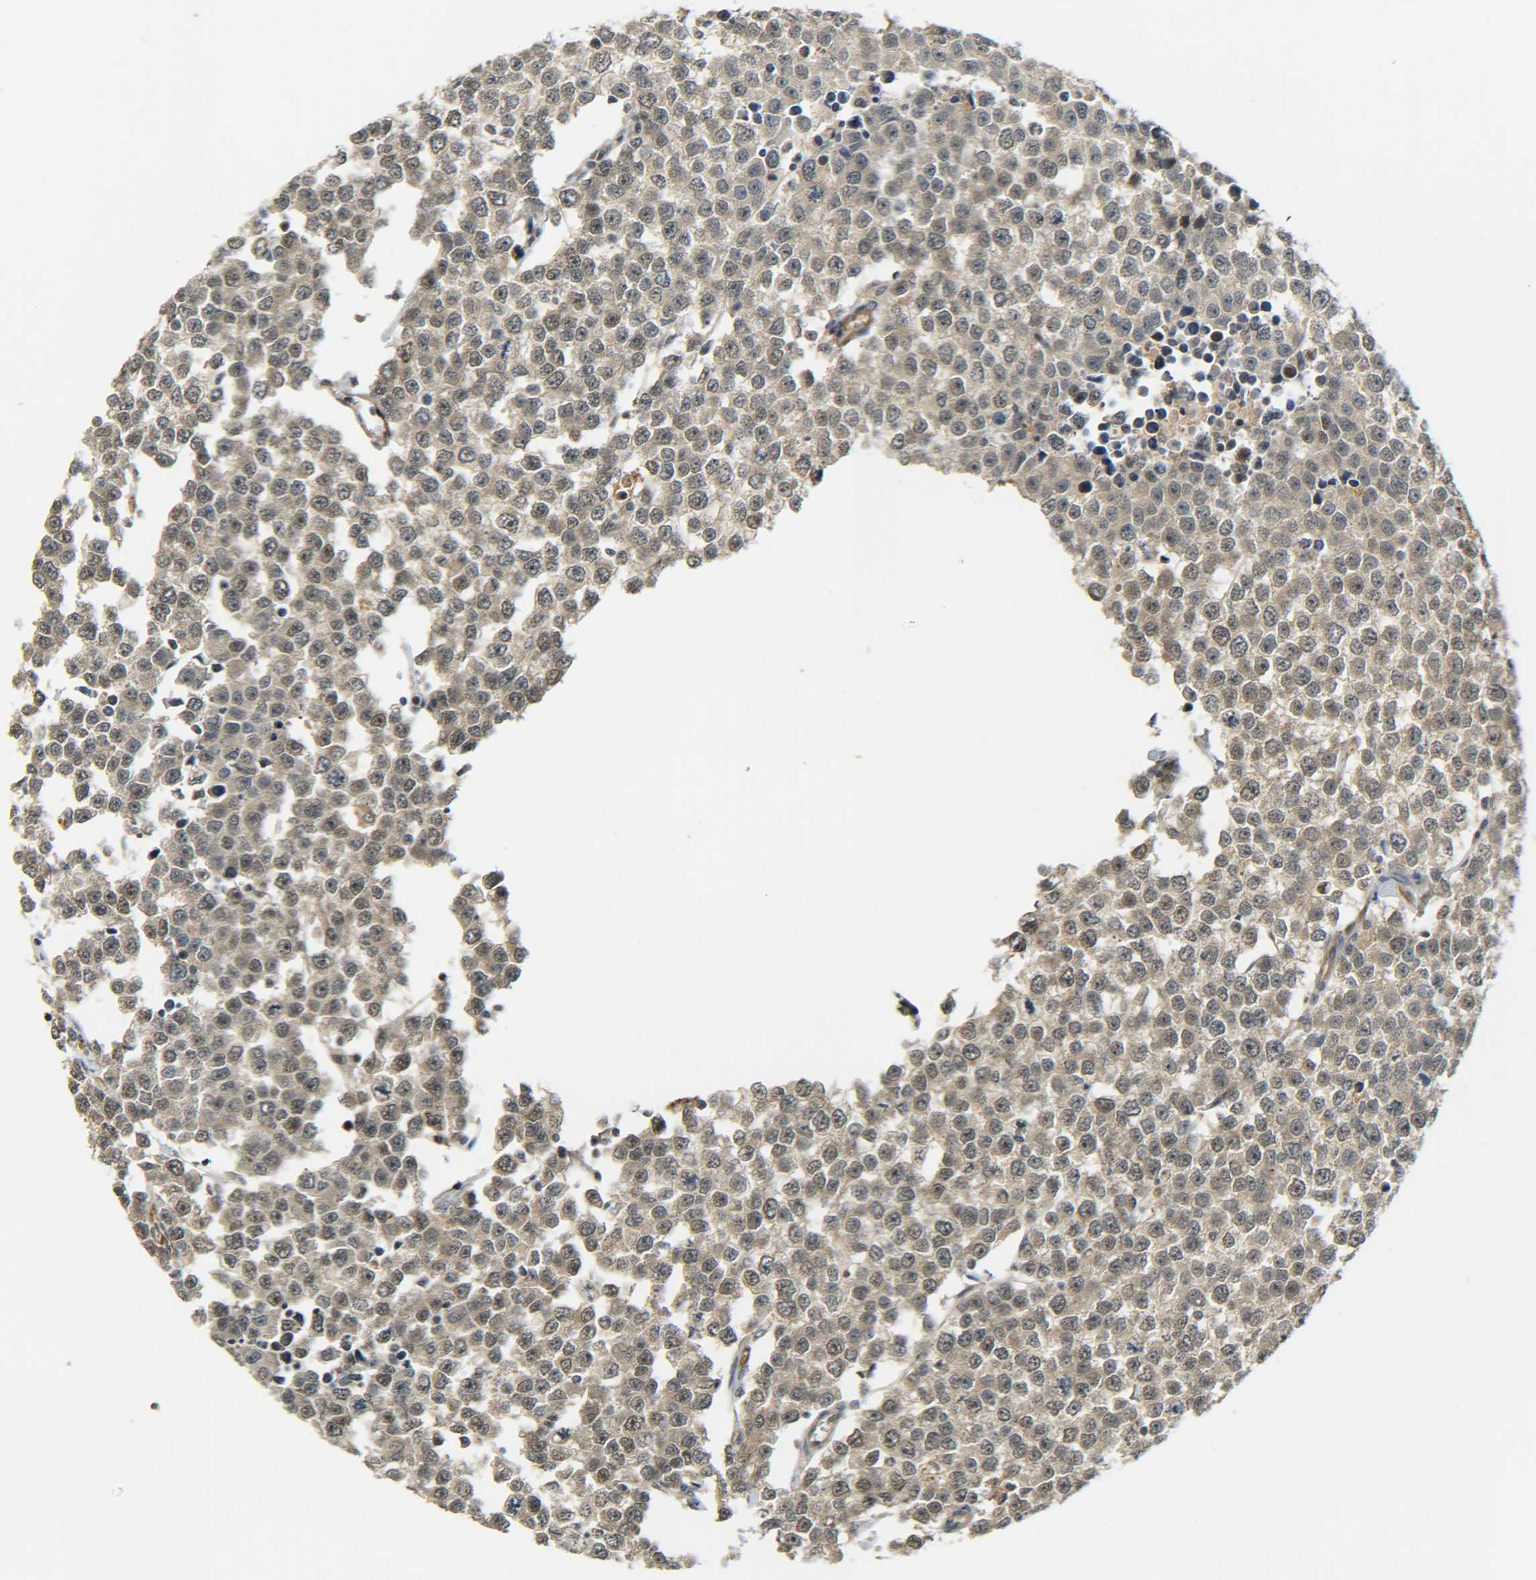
{"staining": {"intensity": "weak", "quantity": ">75%", "location": "cytoplasmic/membranous,nuclear"}, "tissue": "testis cancer", "cell_type": "Tumor cells", "image_type": "cancer", "snomed": [{"axis": "morphology", "description": "Seminoma, NOS"}, {"axis": "morphology", "description": "Carcinoma, Embryonal, NOS"}, {"axis": "topography", "description": "Testis"}], "caption": "Weak cytoplasmic/membranous and nuclear protein positivity is identified in approximately >75% of tumor cells in embryonal carcinoma (testis).", "gene": "DAB2", "patient": {"sex": "male", "age": 52}}